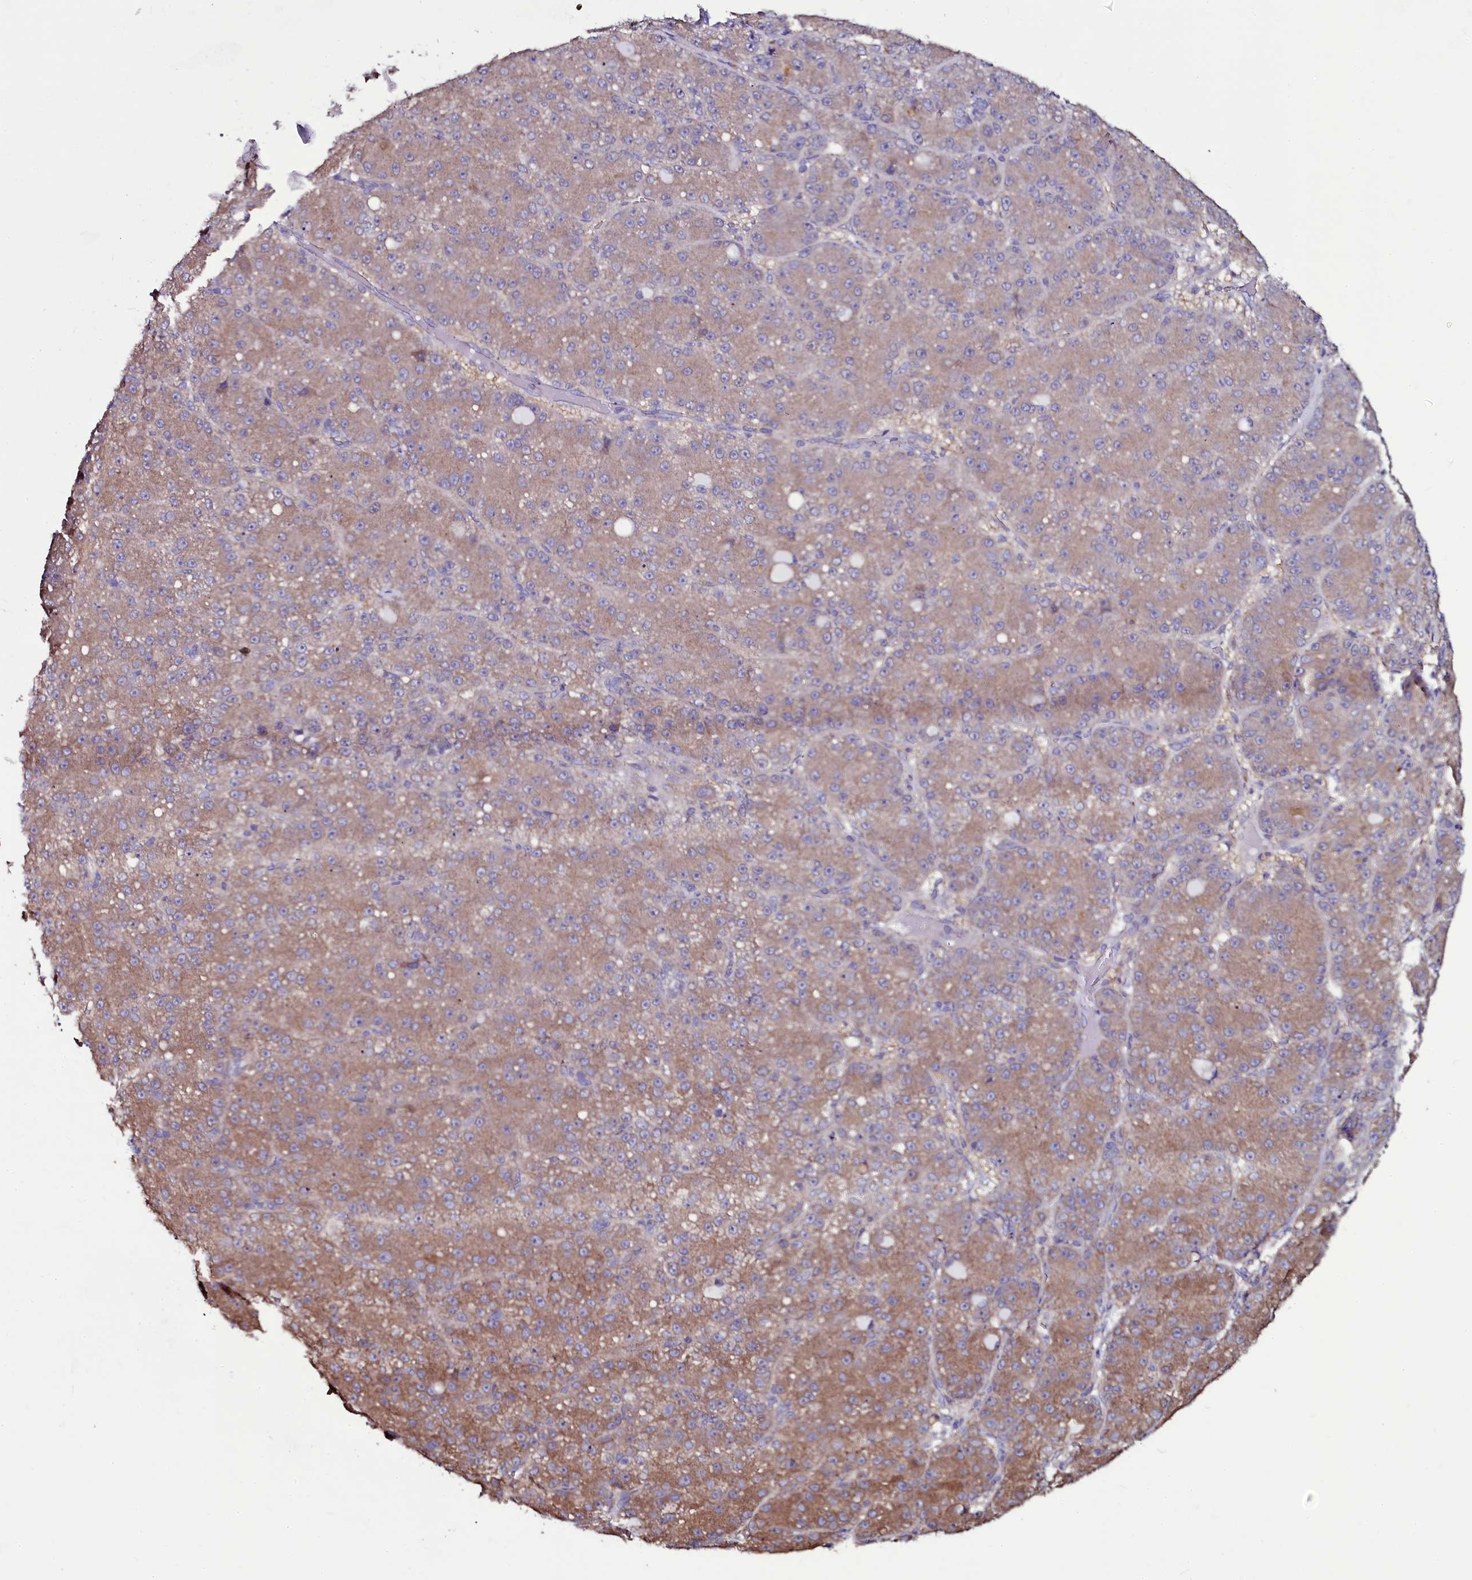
{"staining": {"intensity": "moderate", "quantity": ">75%", "location": "cytoplasmic/membranous"}, "tissue": "liver cancer", "cell_type": "Tumor cells", "image_type": "cancer", "snomed": [{"axis": "morphology", "description": "Carcinoma, Hepatocellular, NOS"}, {"axis": "topography", "description": "Liver"}], "caption": "IHC micrograph of neoplastic tissue: human liver cancer stained using immunohistochemistry (IHC) exhibits medium levels of moderate protein expression localized specifically in the cytoplasmic/membranous of tumor cells, appearing as a cytoplasmic/membranous brown color.", "gene": "USPL1", "patient": {"sex": "male", "age": 67}}